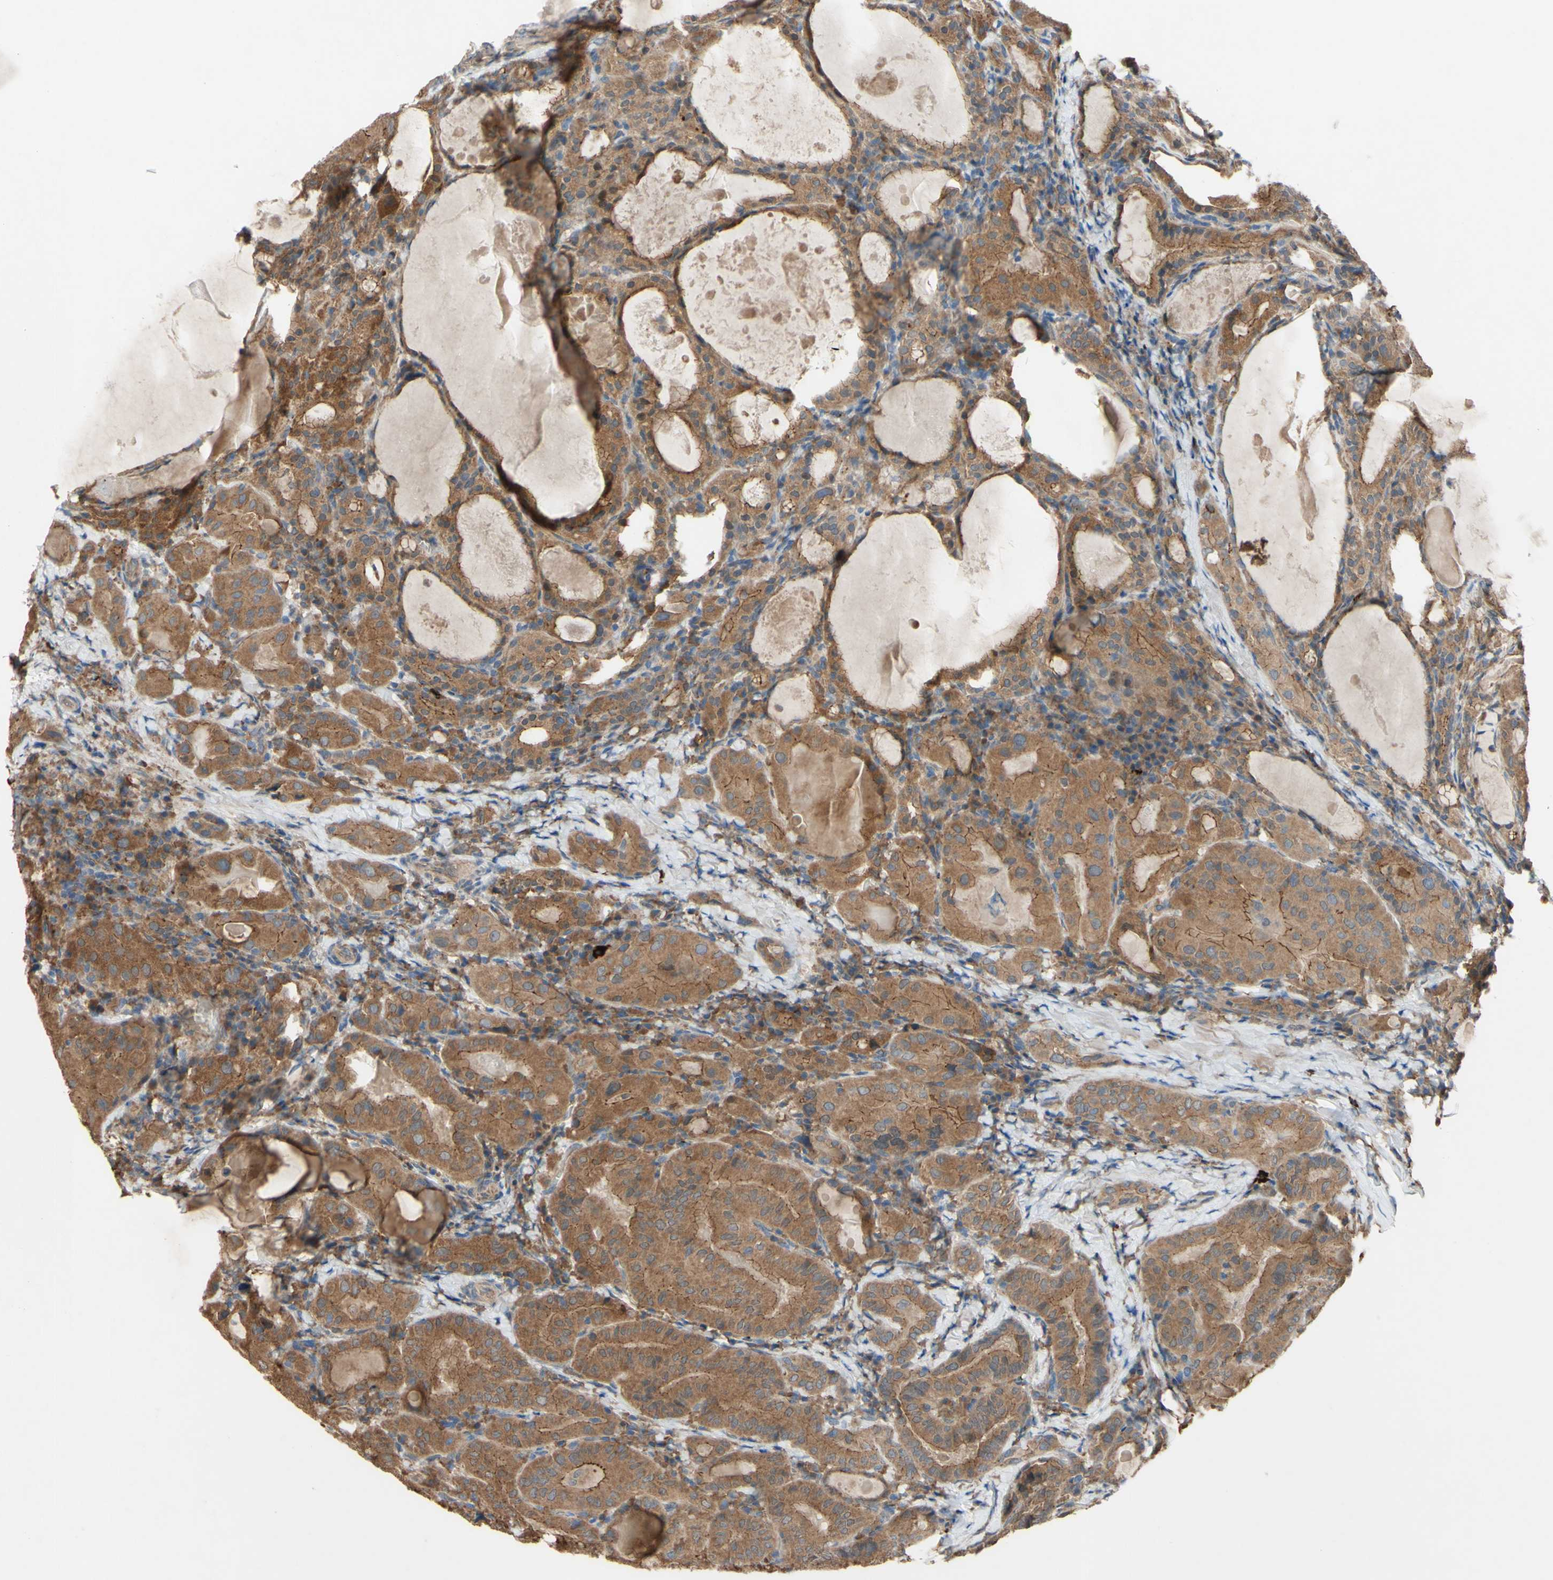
{"staining": {"intensity": "moderate", "quantity": ">75%", "location": "cytoplasmic/membranous"}, "tissue": "thyroid cancer", "cell_type": "Tumor cells", "image_type": "cancer", "snomed": [{"axis": "morphology", "description": "Papillary adenocarcinoma, NOS"}, {"axis": "topography", "description": "Thyroid gland"}], "caption": "Moderate cytoplasmic/membranous protein positivity is appreciated in approximately >75% of tumor cells in thyroid cancer (papillary adenocarcinoma).", "gene": "PDGFB", "patient": {"sex": "female", "age": 42}}